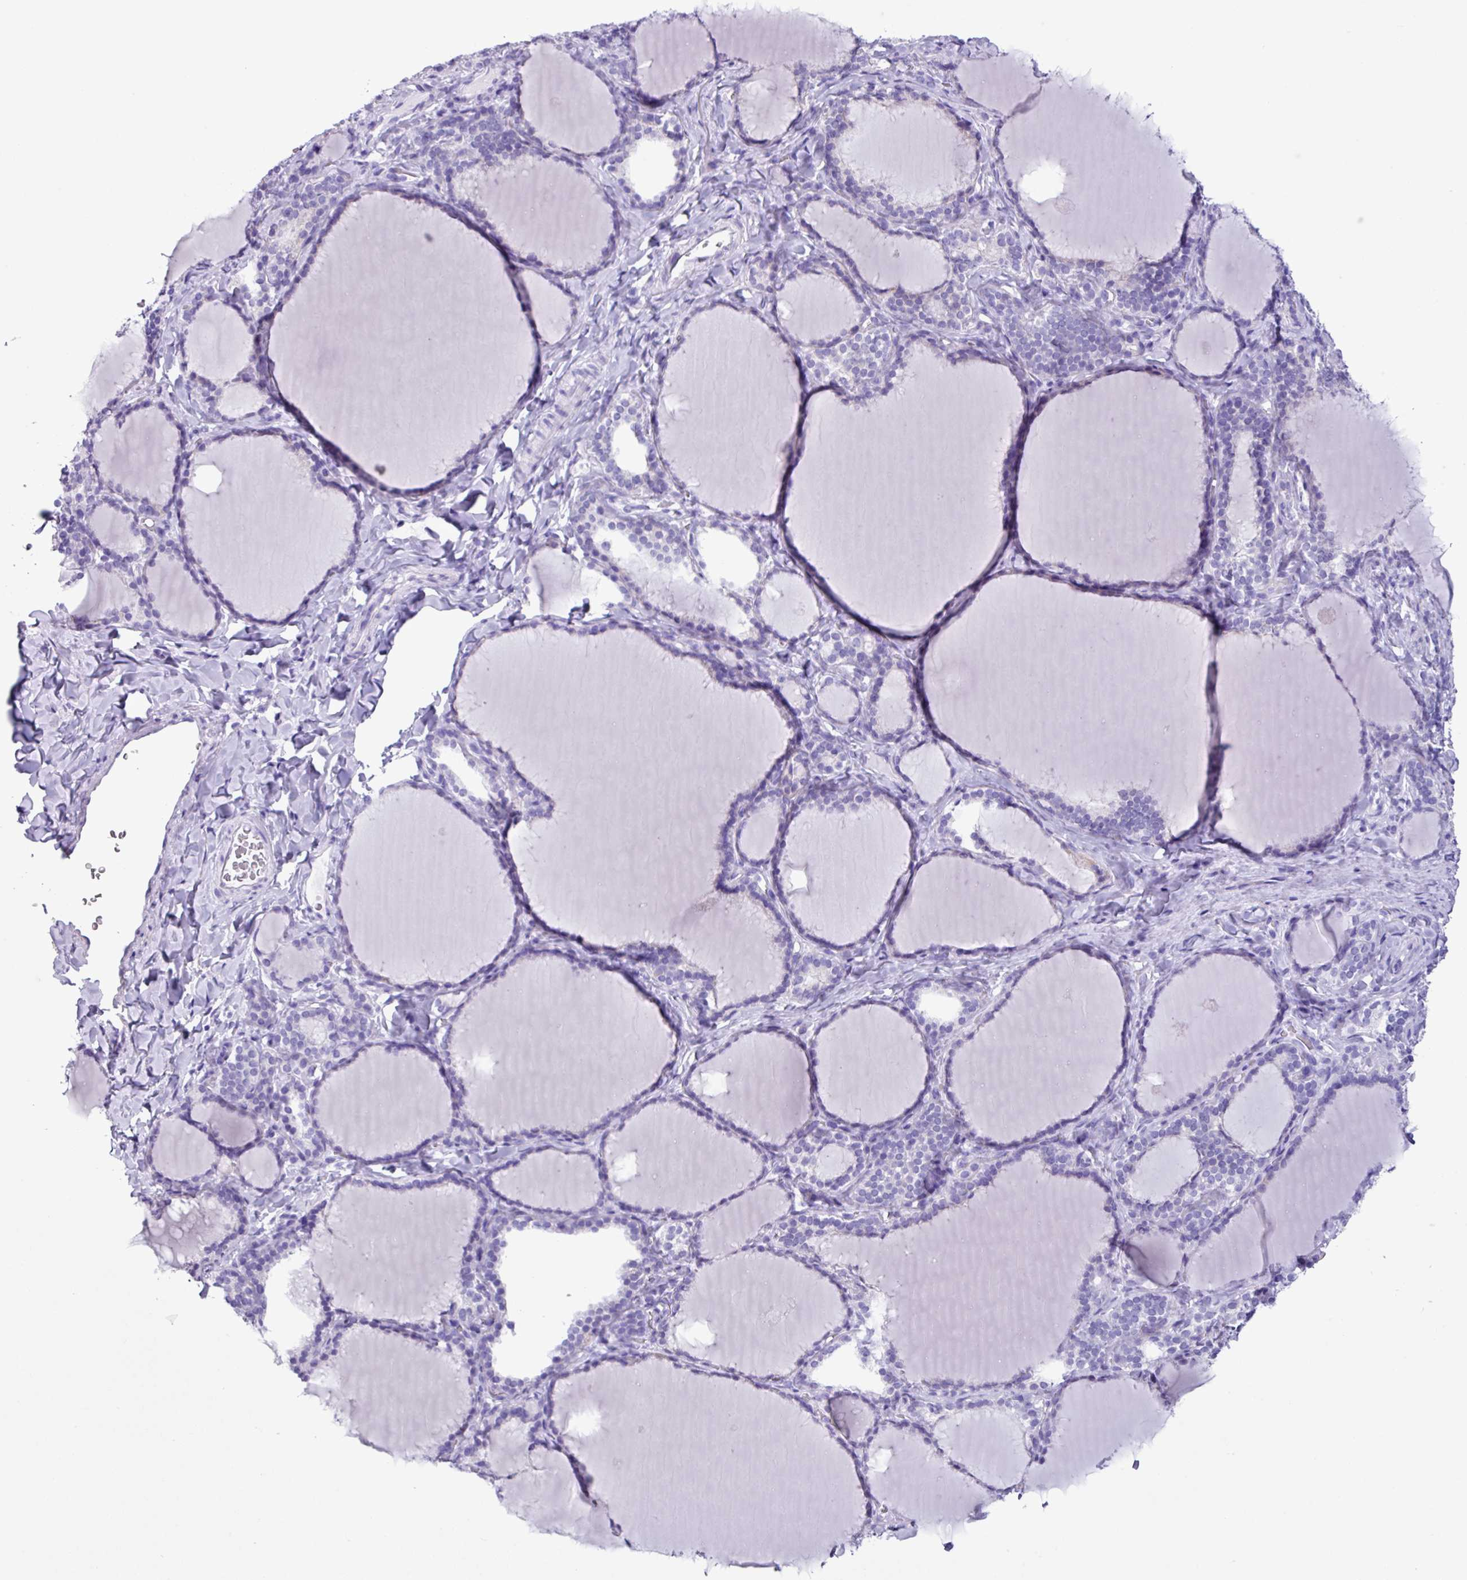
{"staining": {"intensity": "negative", "quantity": "none", "location": "none"}, "tissue": "thyroid gland", "cell_type": "Glandular cells", "image_type": "normal", "snomed": [{"axis": "morphology", "description": "Normal tissue, NOS"}, {"axis": "topography", "description": "Thyroid gland"}], "caption": "Benign thyroid gland was stained to show a protein in brown. There is no significant positivity in glandular cells. Nuclei are stained in blue.", "gene": "AGO3", "patient": {"sex": "female", "age": 31}}